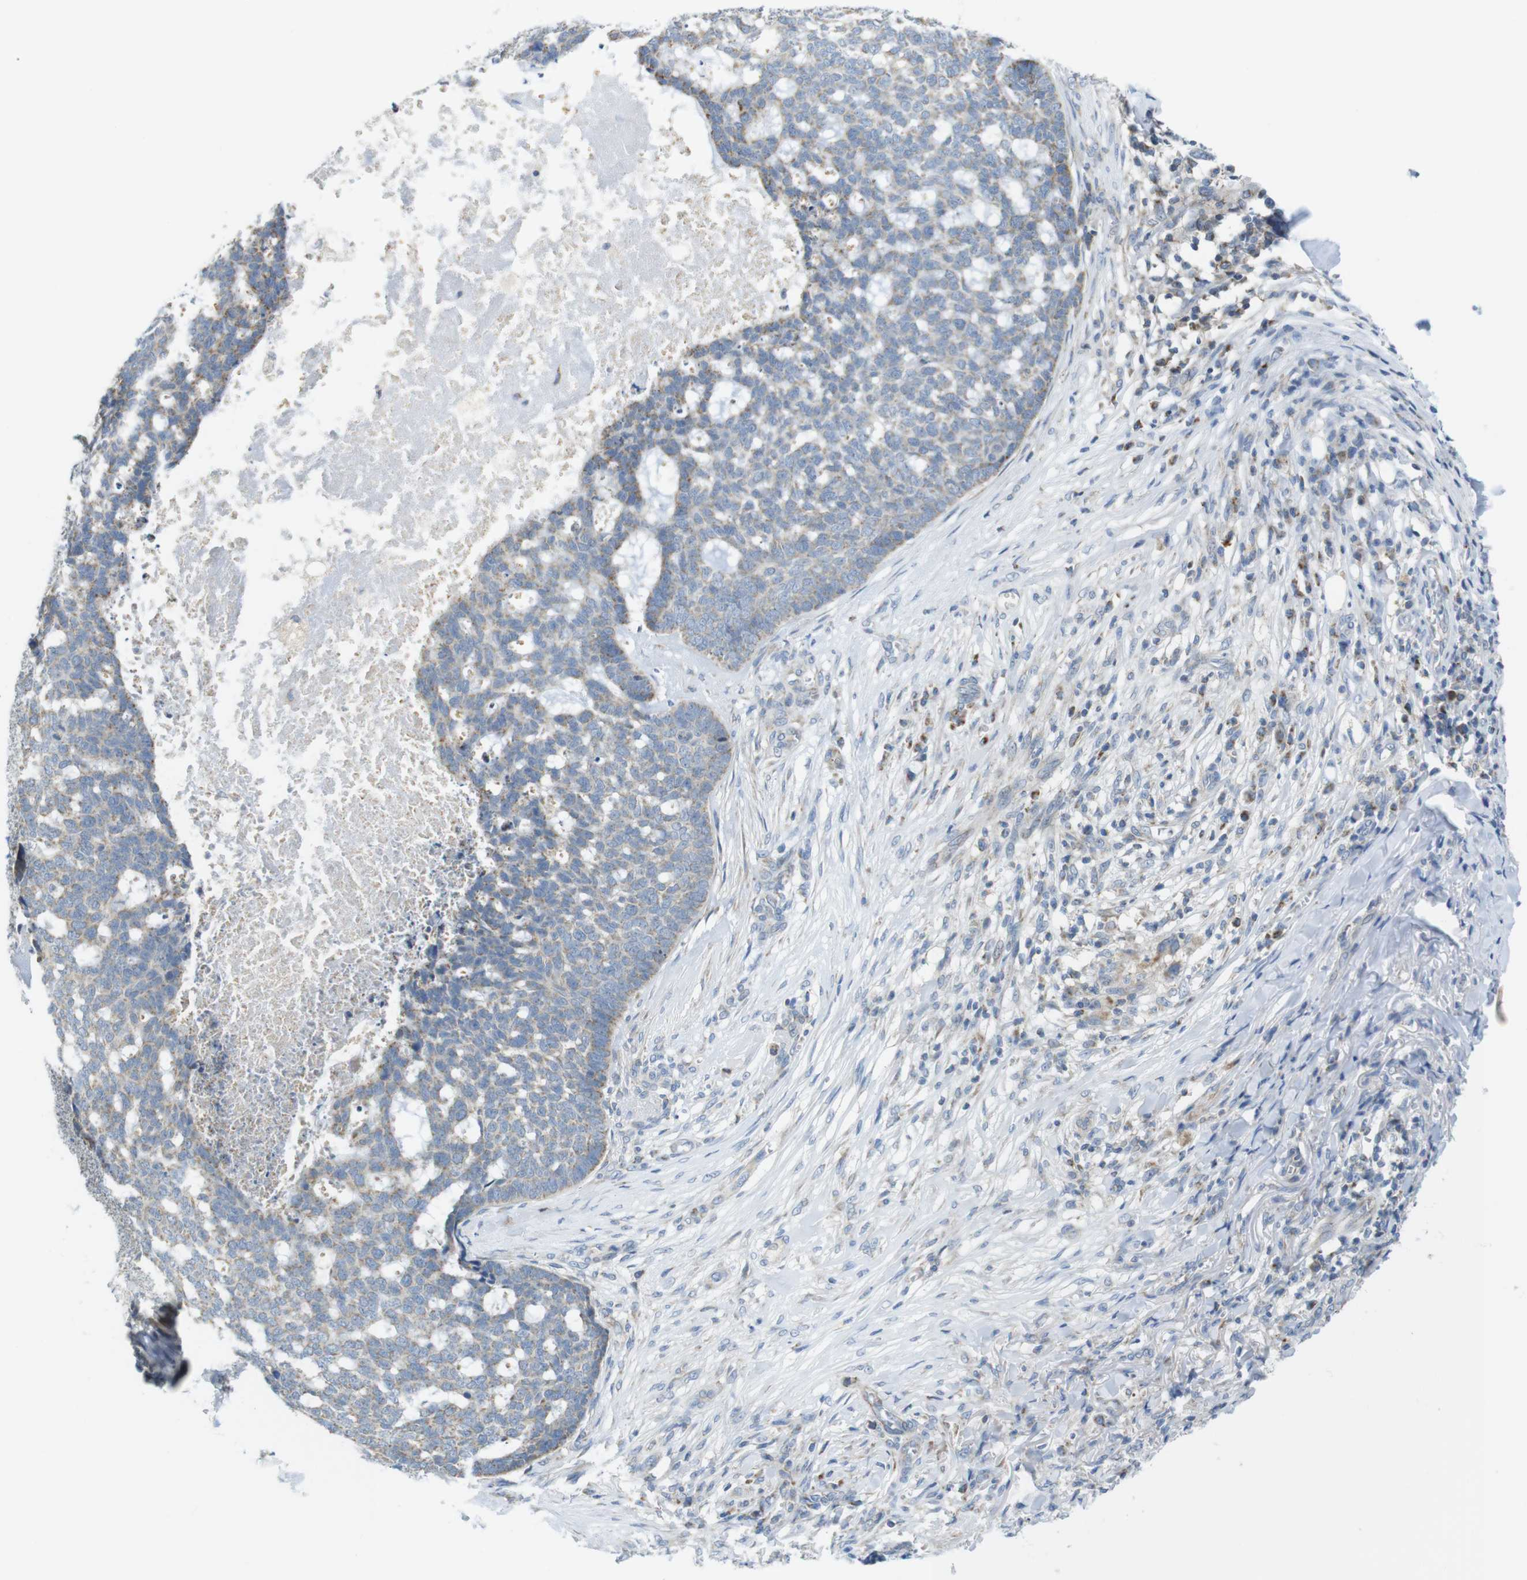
{"staining": {"intensity": "weak", "quantity": "<25%", "location": "cytoplasmic/membranous"}, "tissue": "skin cancer", "cell_type": "Tumor cells", "image_type": "cancer", "snomed": [{"axis": "morphology", "description": "Basal cell carcinoma"}, {"axis": "topography", "description": "Skin"}], "caption": "Immunohistochemistry of human basal cell carcinoma (skin) demonstrates no staining in tumor cells. (Stains: DAB immunohistochemistry (IHC) with hematoxylin counter stain, Microscopy: brightfield microscopy at high magnification).", "gene": "MARCHF1", "patient": {"sex": "male", "age": 84}}